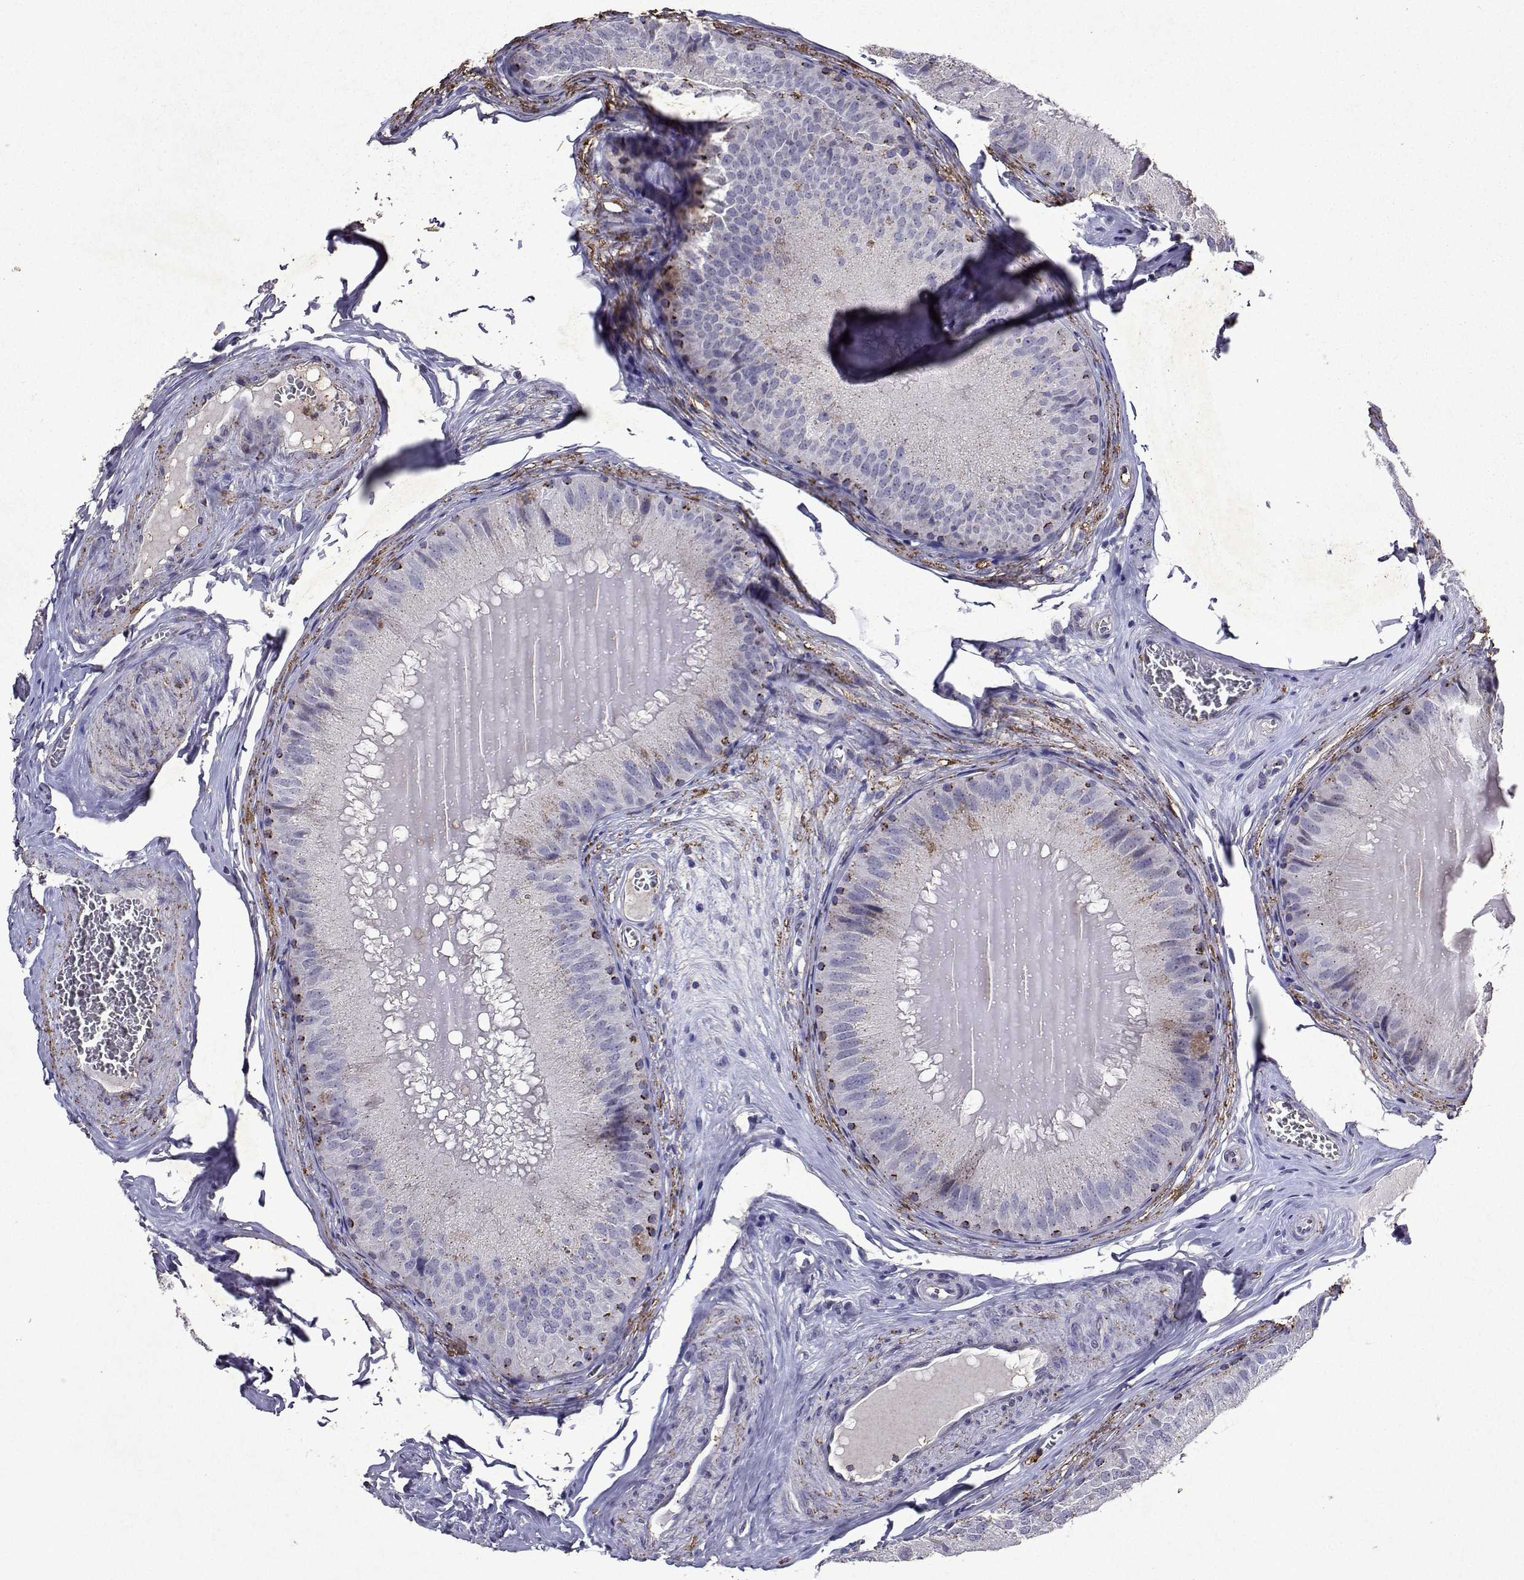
{"staining": {"intensity": "weak", "quantity": "<25%", "location": "cytoplasmic/membranous"}, "tissue": "epididymis", "cell_type": "Glandular cells", "image_type": "normal", "snomed": [{"axis": "morphology", "description": "Normal tissue, NOS"}, {"axis": "topography", "description": "Epididymis, spermatic cord, NOS"}], "caption": "The IHC image has no significant positivity in glandular cells of epididymis. (DAB immunohistochemistry visualized using brightfield microscopy, high magnification).", "gene": "DUSP28", "patient": {"sex": "male", "age": 39}}